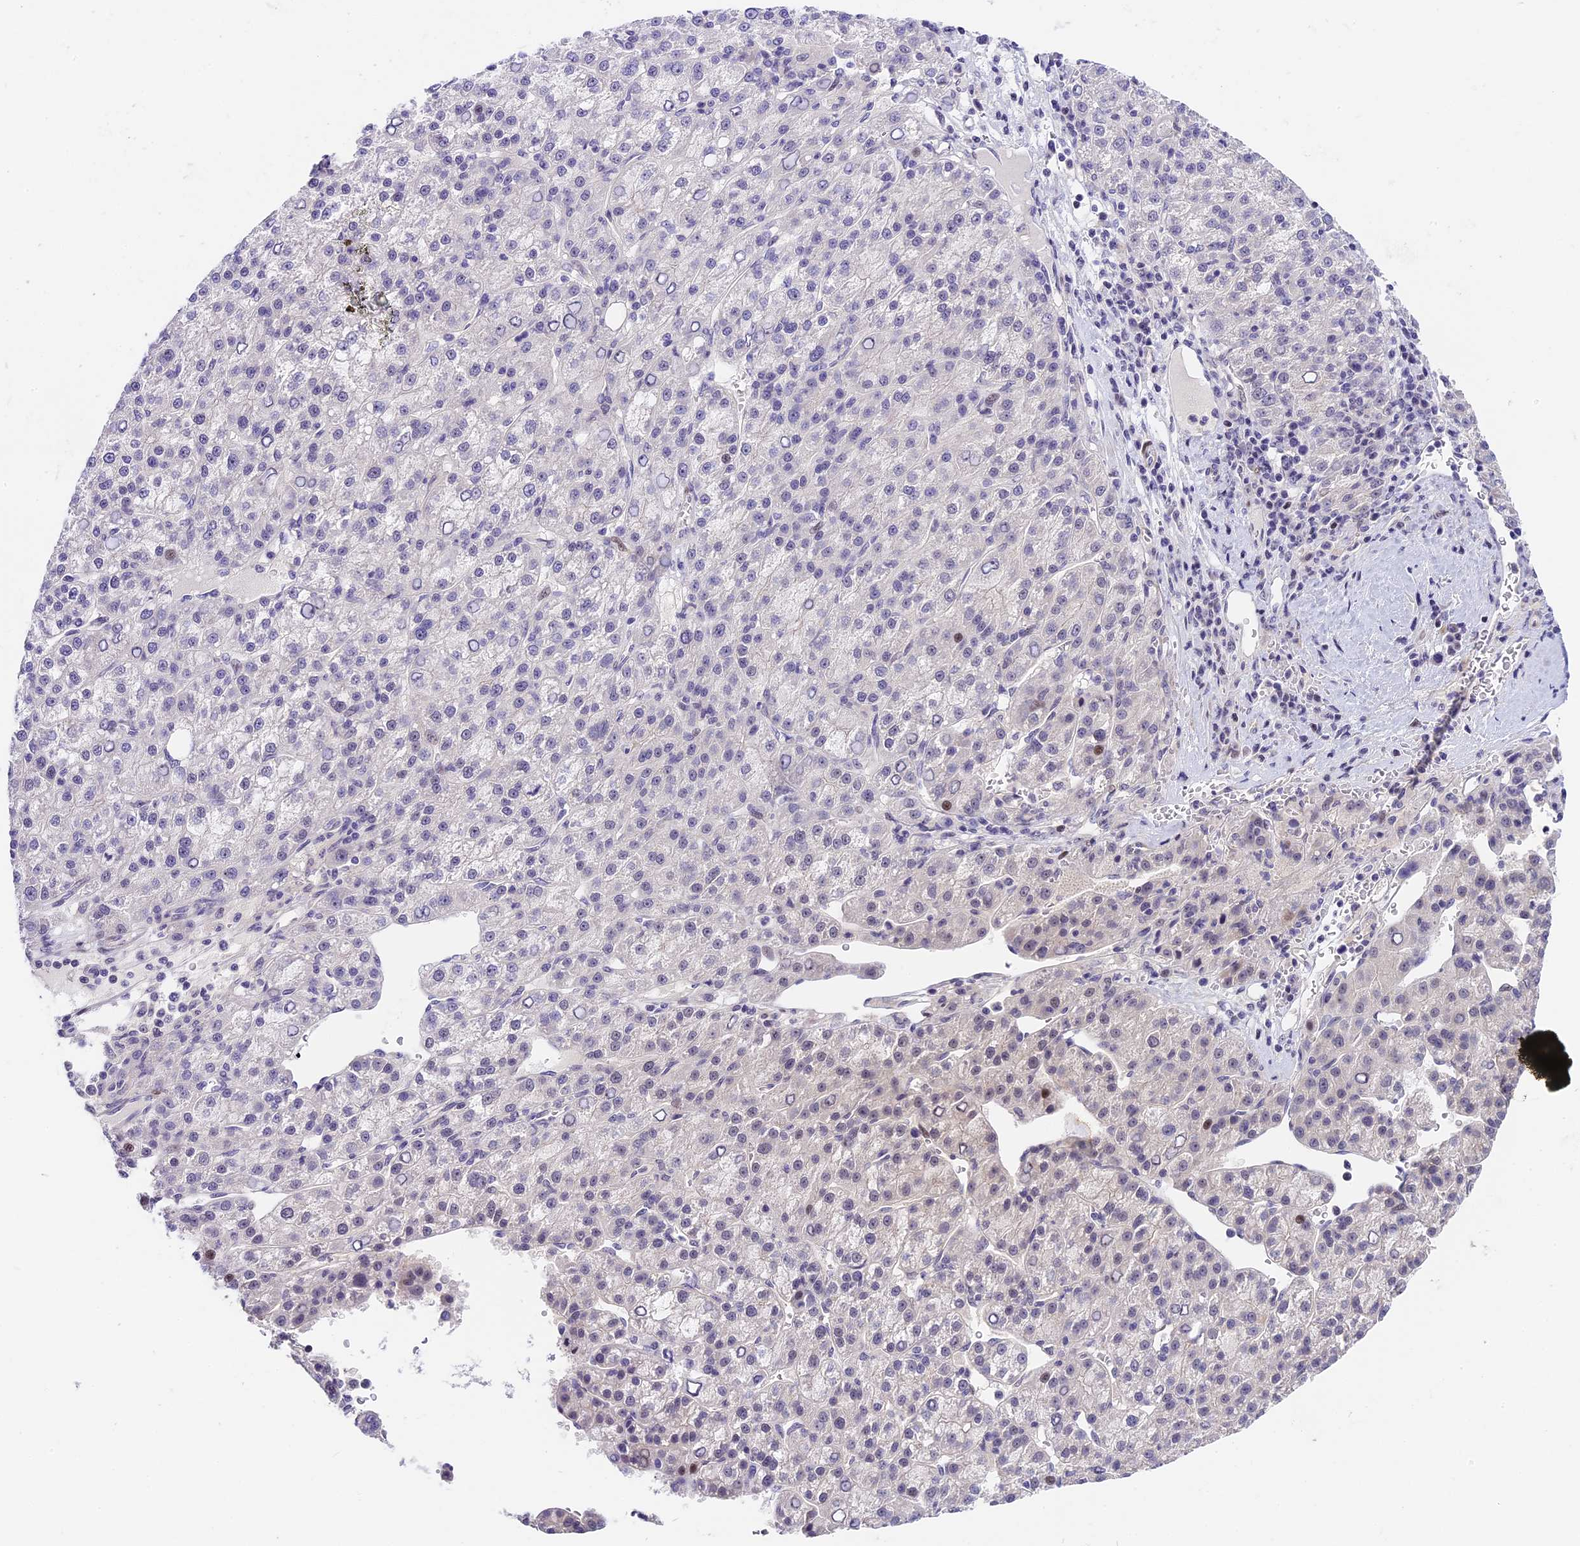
{"staining": {"intensity": "moderate", "quantity": "<25%", "location": "nuclear"}, "tissue": "liver cancer", "cell_type": "Tumor cells", "image_type": "cancer", "snomed": [{"axis": "morphology", "description": "Carcinoma, Hepatocellular, NOS"}, {"axis": "topography", "description": "Liver"}], "caption": "Immunohistochemical staining of liver hepatocellular carcinoma displays moderate nuclear protein expression in about <25% of tumor cells.", "gene": "MIDN", "patient": {"sex": "female", "age": 58}}